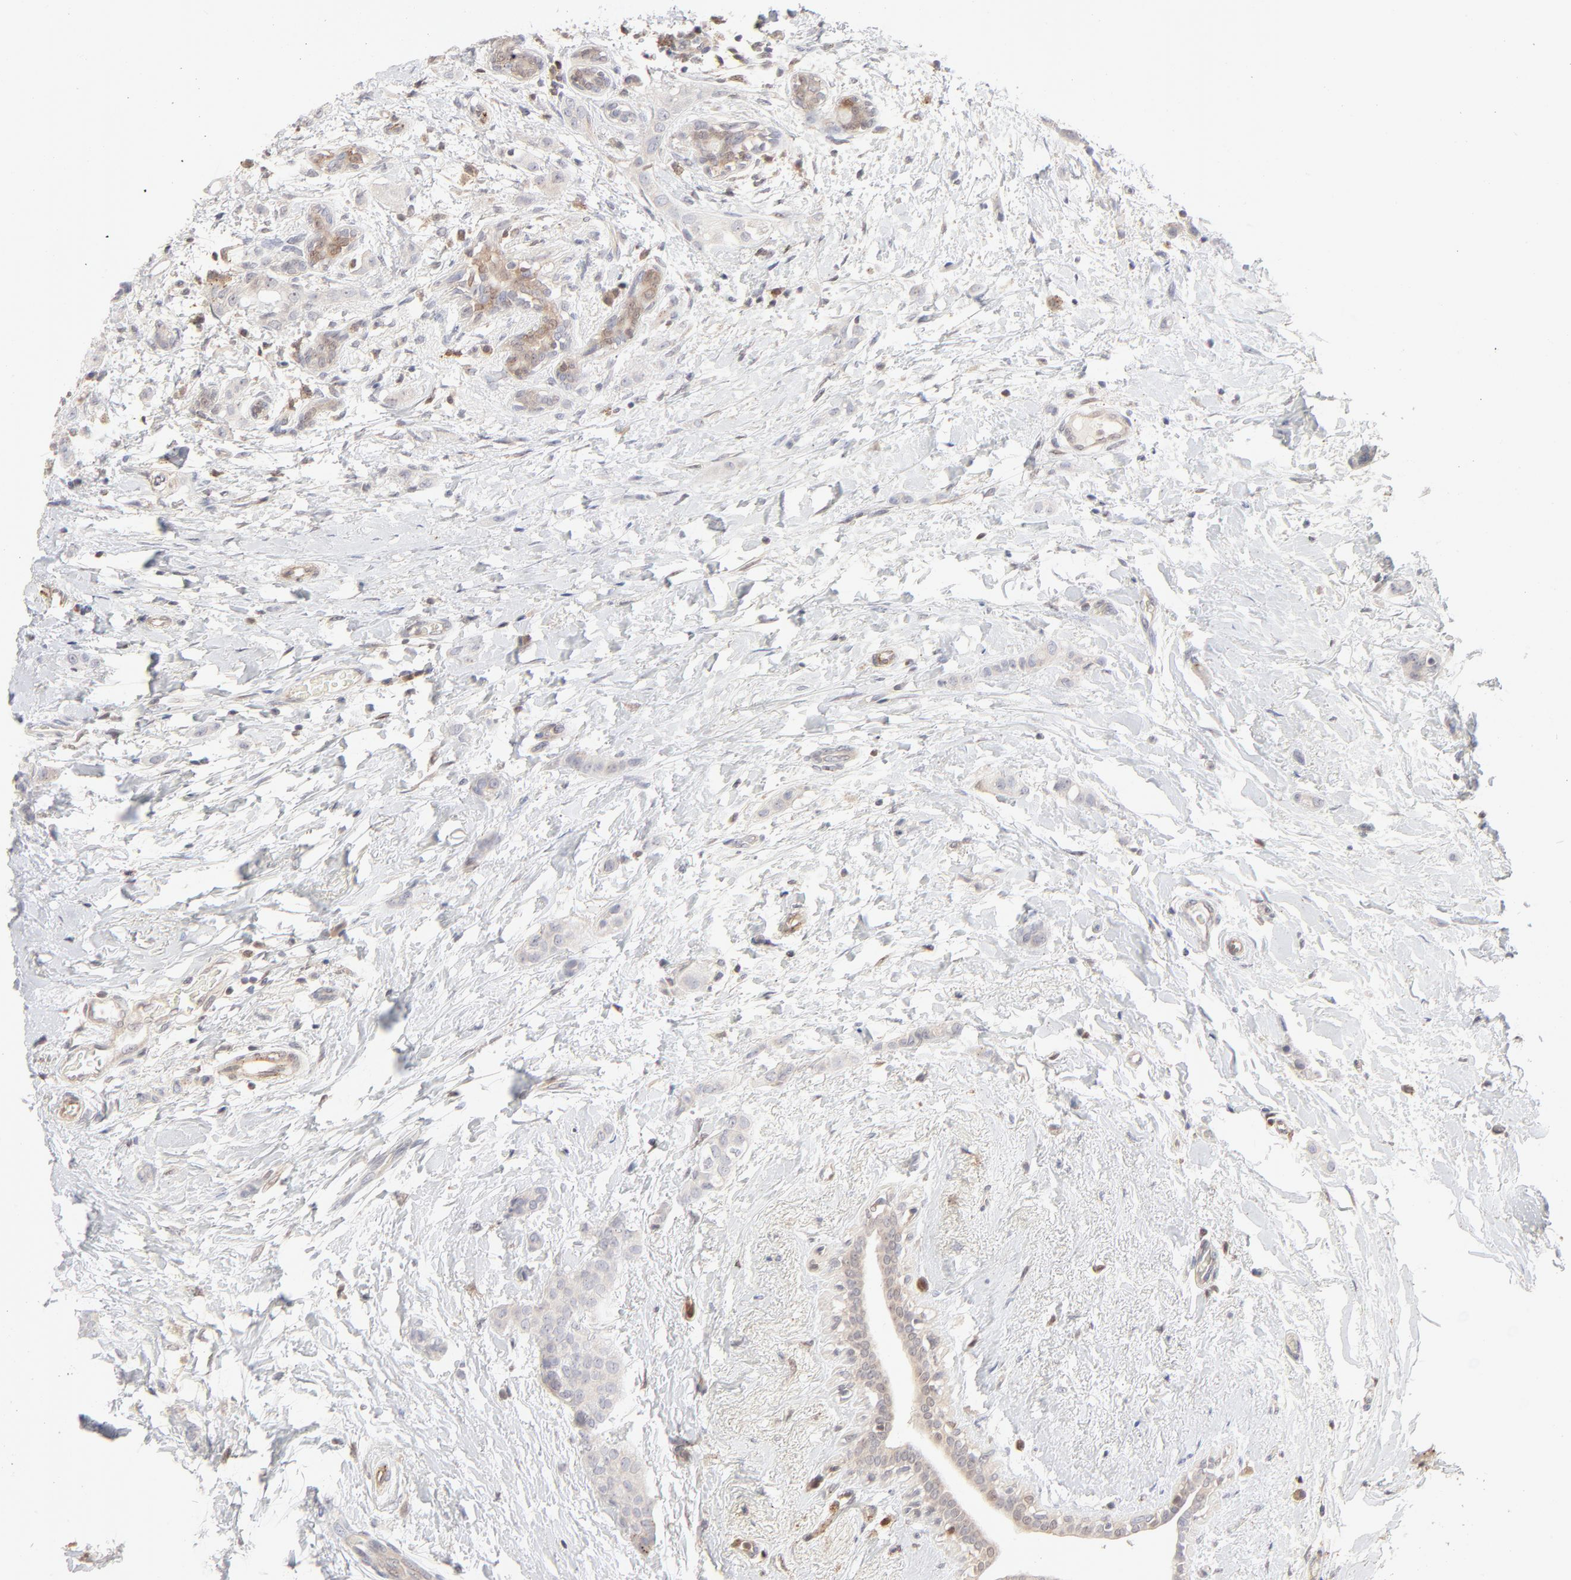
{"staining": {"intensity": "negative", "quantity": "none", "location": "none"}, "tissue": "breast cancer", "cell_type": "Tumor cells", "image_type": "cancer", "snomed": [{"axis": "morphology", "description": "Lobular carcinoma"}, {"axis": "topography", "description": "Breast"}], "caption": "Tumor cells show no significant expression in breast lobular carcinoma.", "gene": "CDK6", "patient": {"sex": "female", "age": 55}}